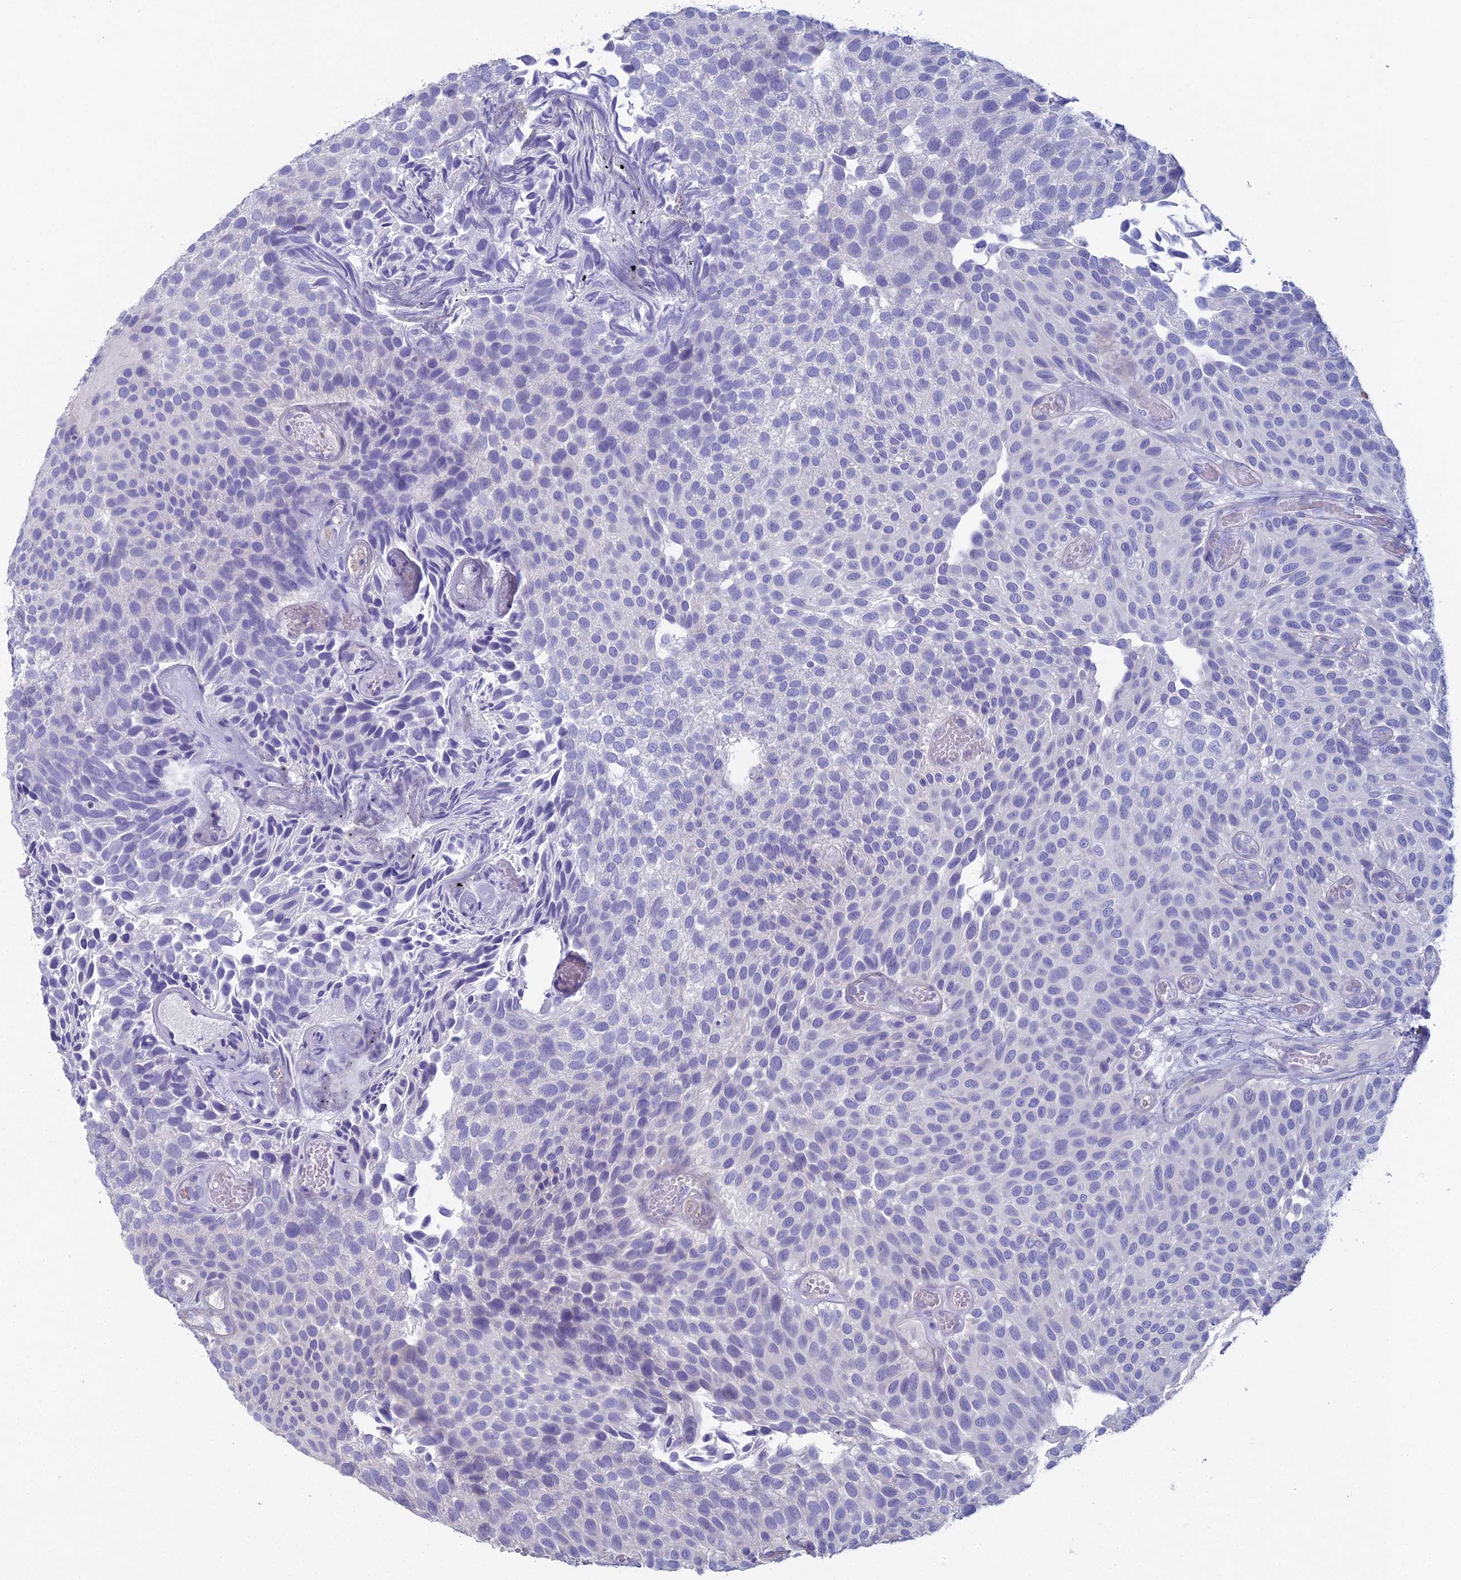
{"staining": {"intensity": "negative", "quantity": "none", "location": "none"}, "tissue": "urothelial cancer", "cell_type": "Tumor cells", "image_type": "cancer", "snomed": [{"axis": "morphology", "description": "Urothelial carcinoma, Low grade"}, {"axis": "topography", "description": "Urinary bladder"}], "caption": "This is a image of immunohistochemistry (IHC) staining of urothelial cancer, which shows no expression in tumor cells.", "gene": "NCAM1", "patient": {"sex": "male", "age": 89}}